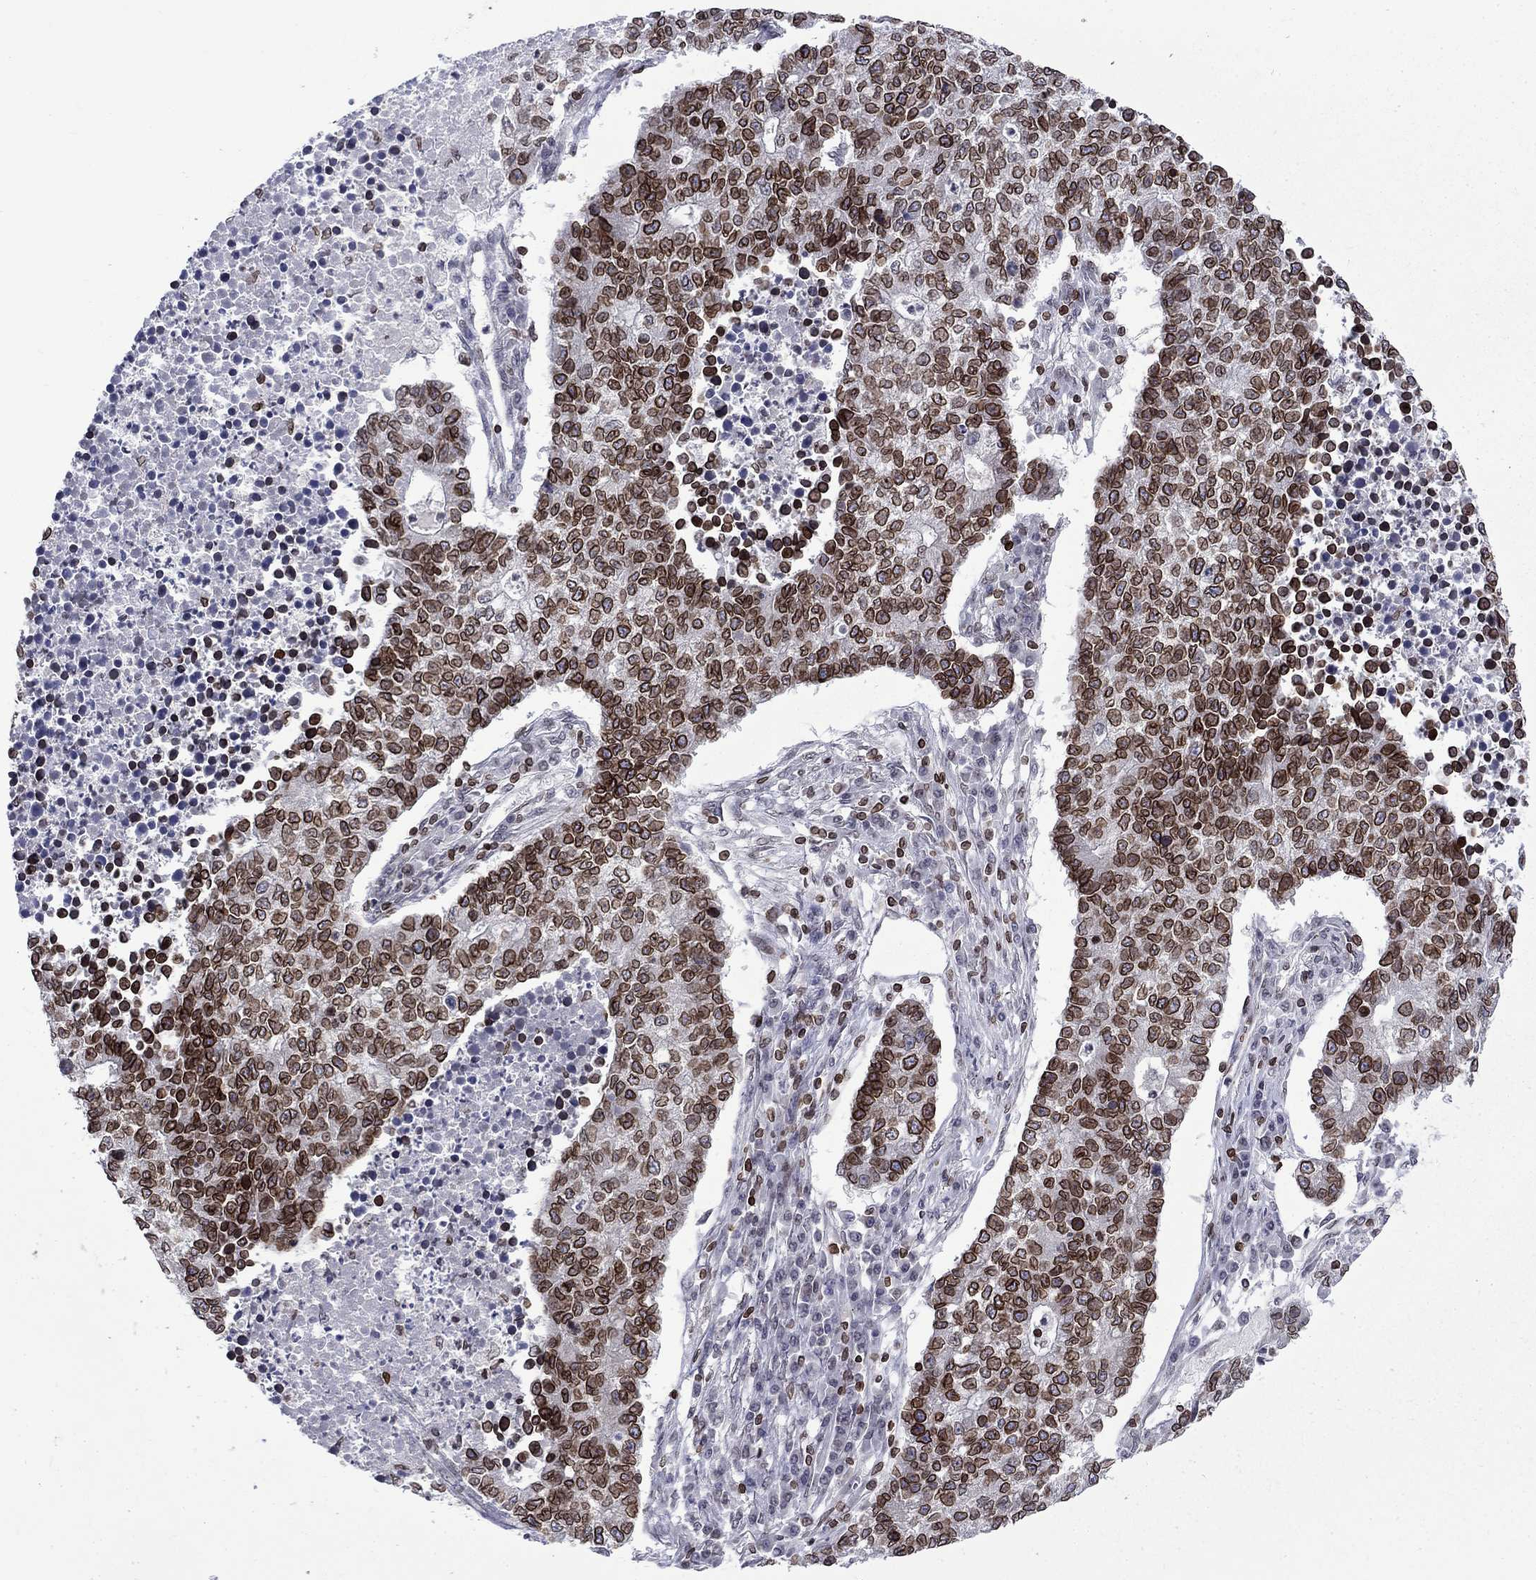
{"staining": {"intensity": "strong", "quantity": ">75%", "location": "cytoplasmic/membranous,nuclear"}, "tissue": "lung cancer", "cell_type": "Tumor cells", "image_type": "cancer", "snomed": [{"axis": "morphology", "description": "Adenocarcinoma, NOS"}, {"axis": "topography", "description": "Lung"}], "caption": "Human lung adenocarcinoma stained with a brown dye shows strong cytoplasmic/membranous and nuclear positive positivity in about >75% of tumor cells.", "gene": "SLA", "patient": {"sex": "male", "age": 57}}